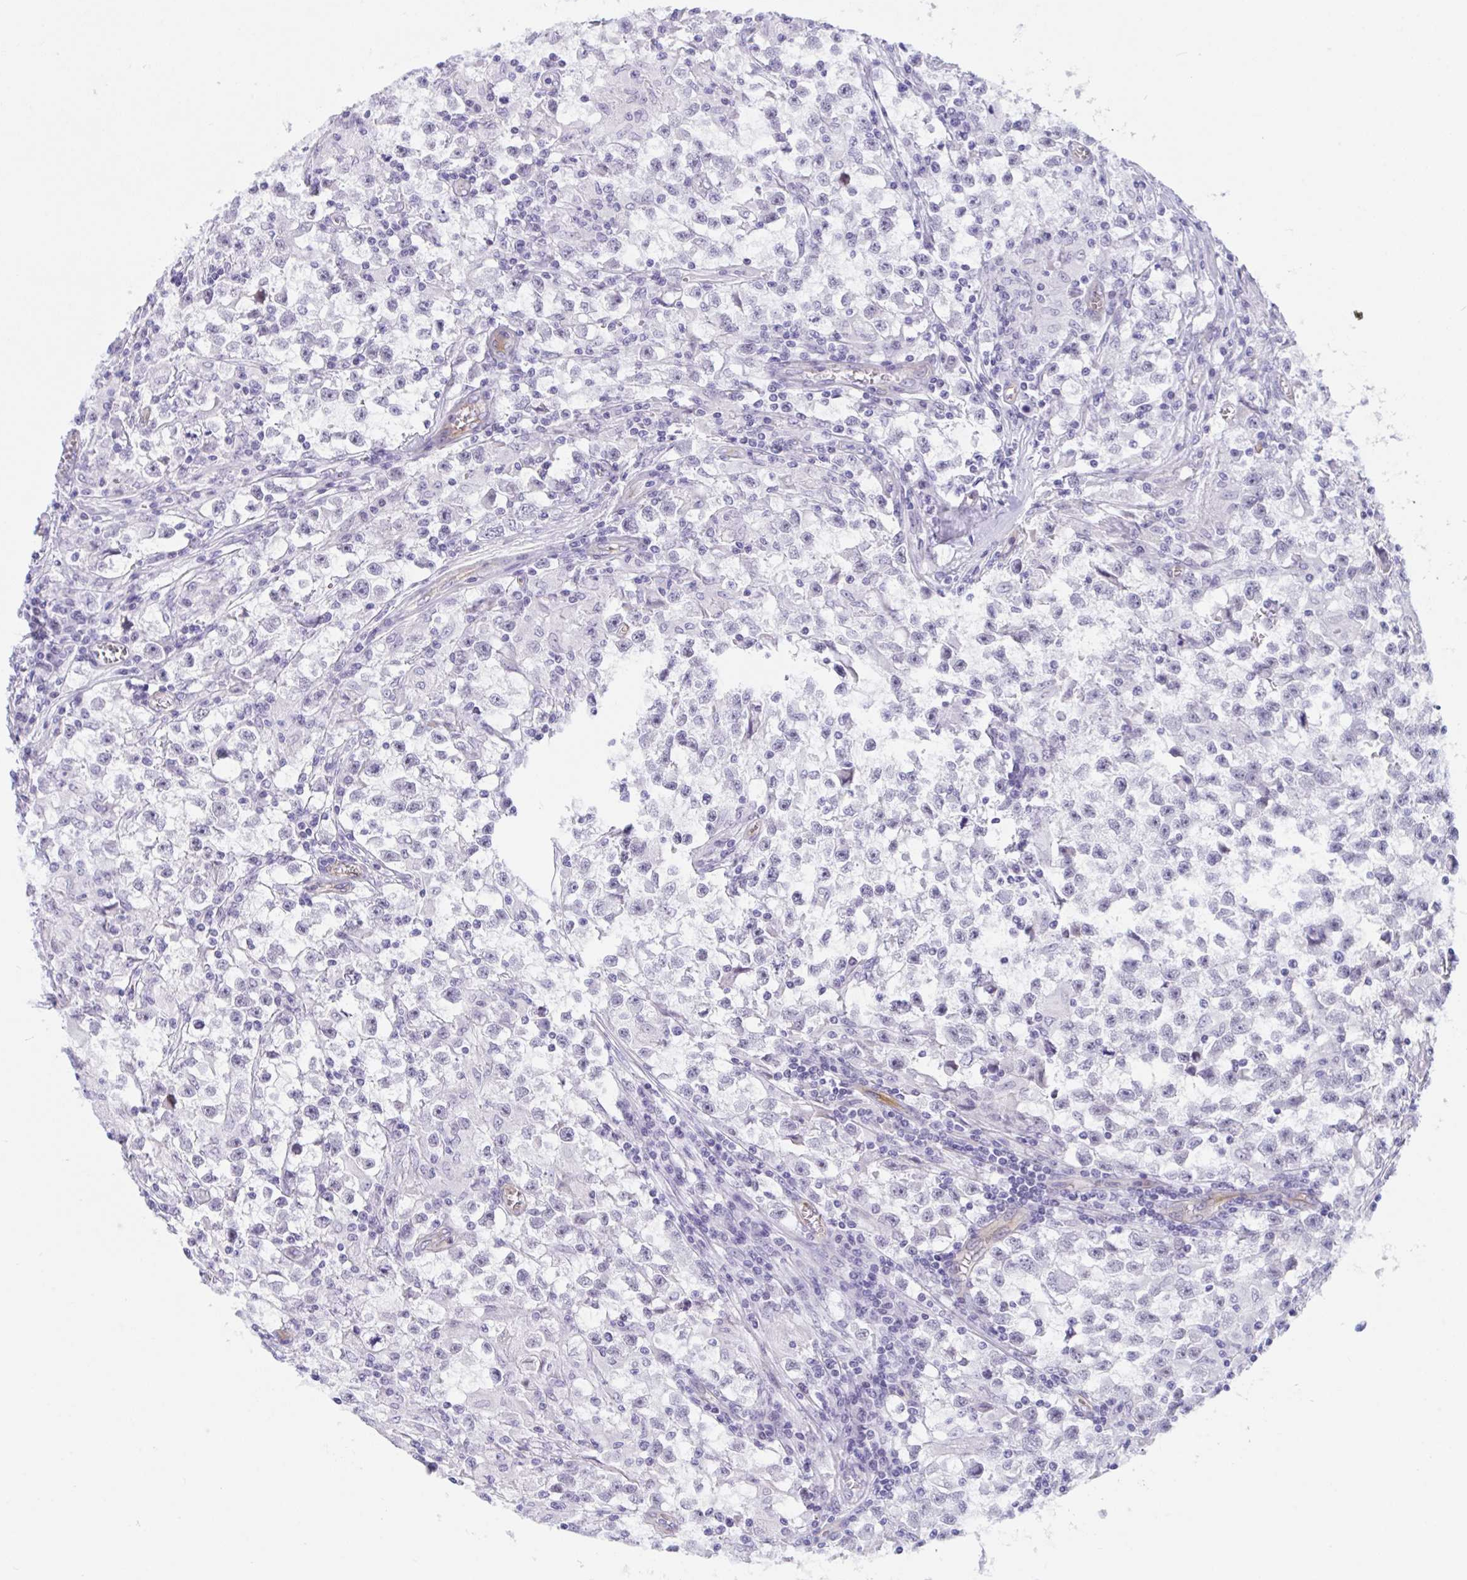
{"staining": {"intensity": "negative", "quantity": "none", "location": "none"}, "tissue": "testis cancer", "cell_type": "Tumor cells", "image_type": "cancer", "snomed": [{"axis": "morphology", "description": "Seminoma, NOS"}, {"axis": "topography", "description": "Testis"}], "caption": "High power microscopy micrograph of an immunohistochemistry (IHC) micrograph of testis seminoma, revealing no significant expression in tumor cells. (Immunohistochemistry, brightfield microscopy, high magnification).", "gene": "EML1", "patient": {"sex": "male", "age": 31}}